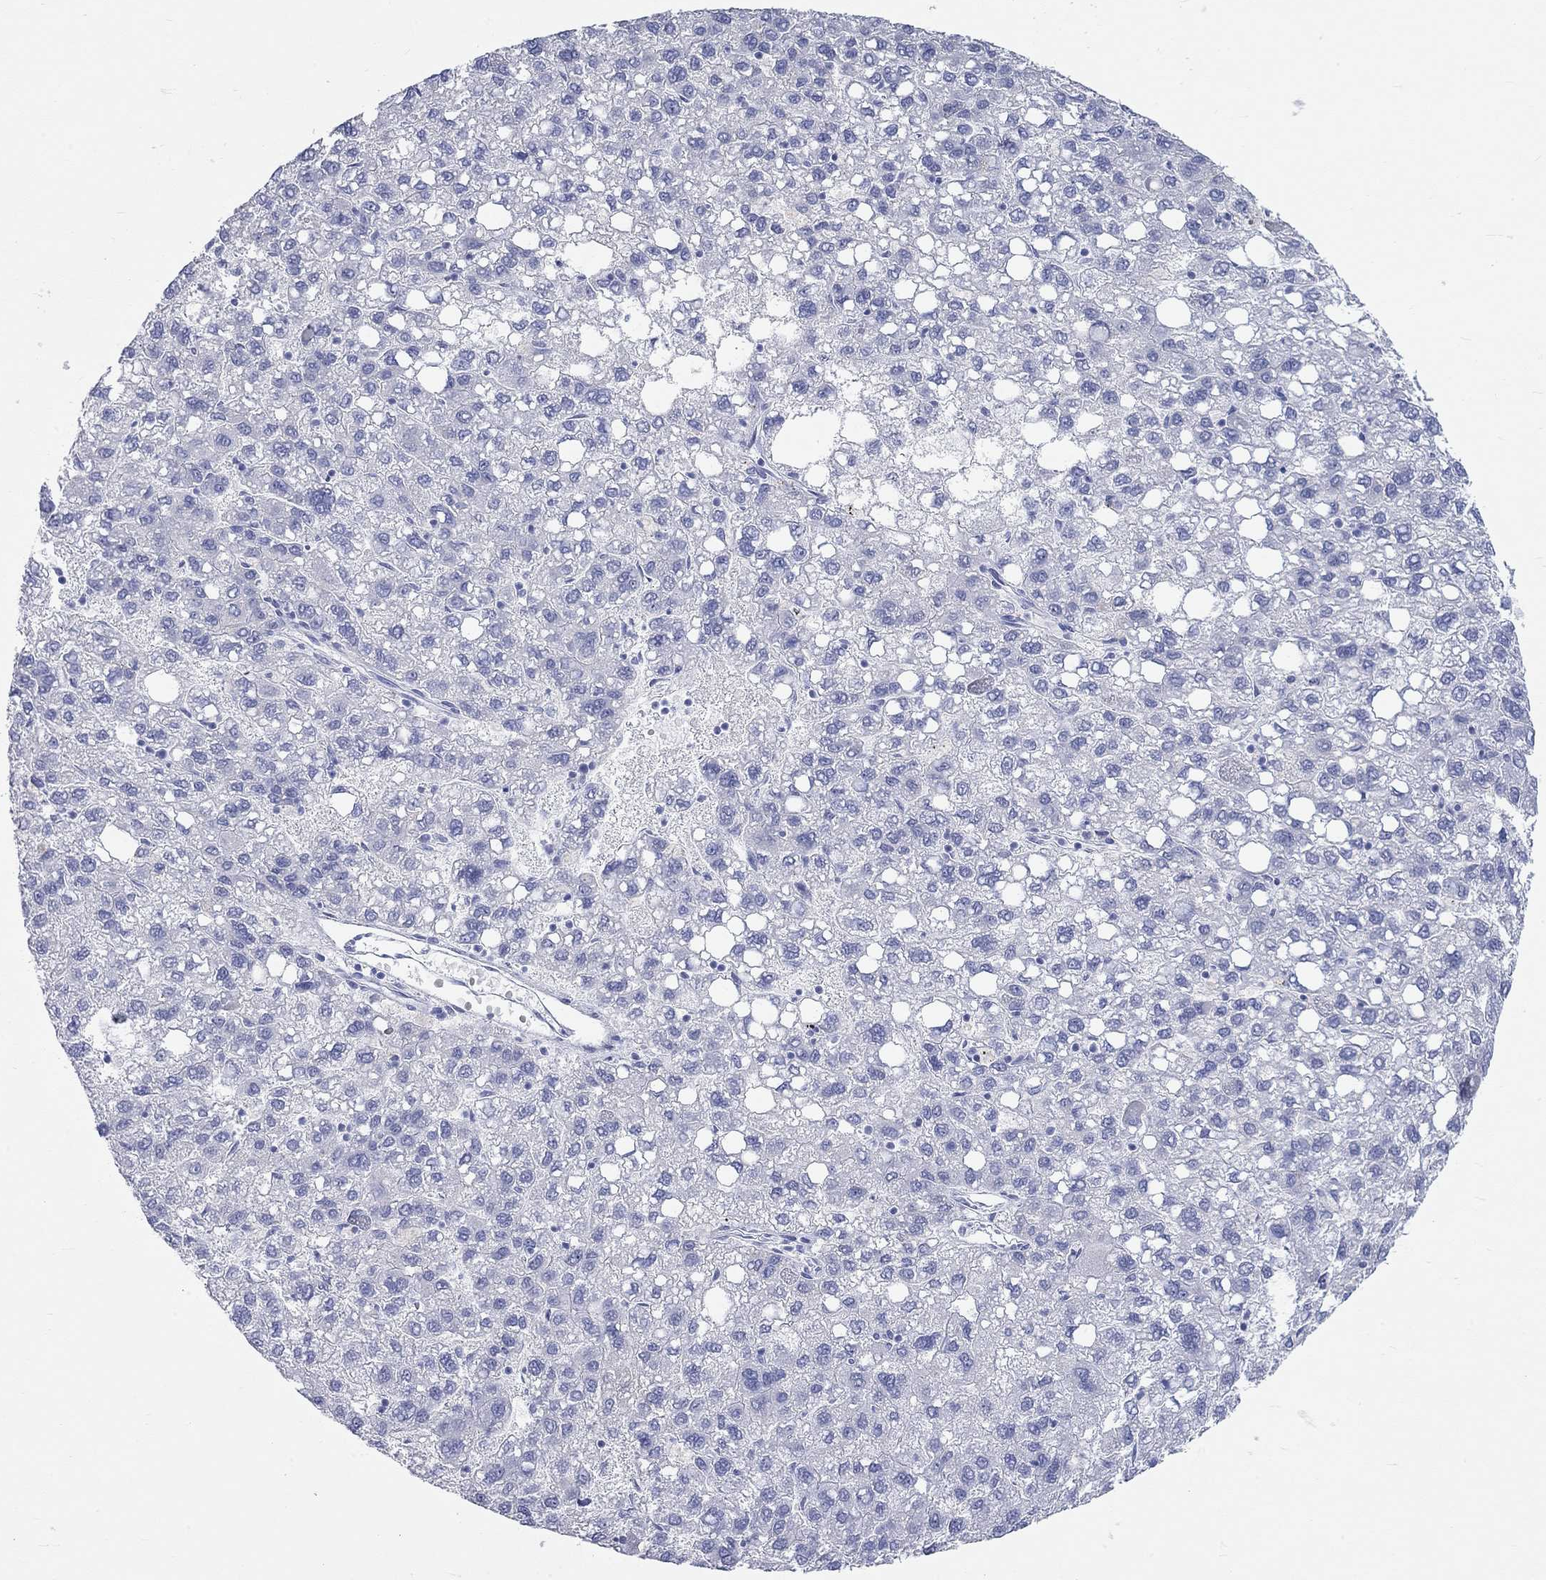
{"staining": {"intensity": "negative", "quantity": "none", "location": "none"}, "tissue": "liver cancer", "cell_type": "Tumor cells", "image_type": "cancer", "snomed": [{"axis": "morphology", "description": "Carcinoma, Hepatocellular, NOS"}, {"axis": "topography", "description": "Liver"}], "caption": "Immunohistochemistry of human liver cancer displays no positivity in tumor cells.", "gene": "SPATA9", "patient": {"sex": "female", "age": 82}}